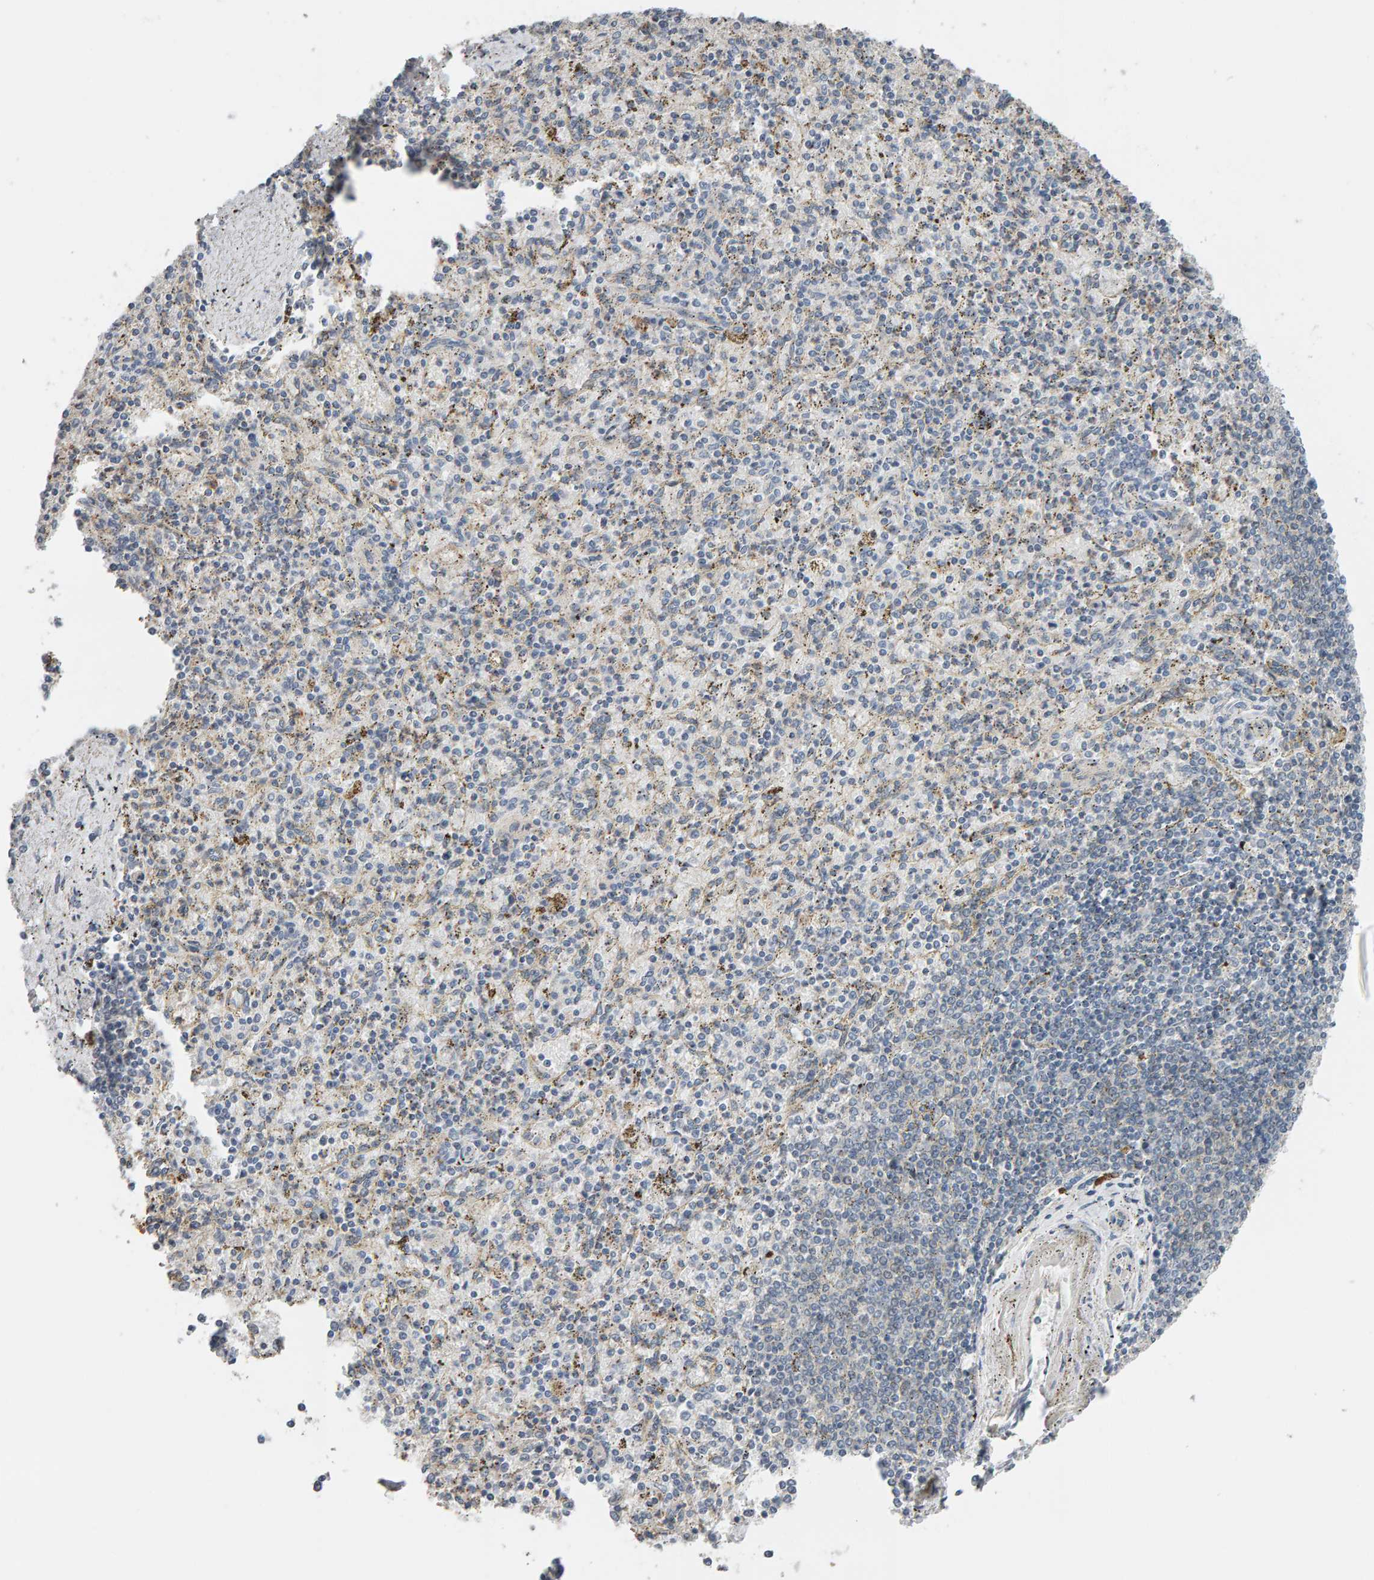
{"staining": {"intensity": "negative", "quantity": "none", "location": "none"}, "tissue": "spleen", "cell_type": "Cells in red pulp", "image_type": "normal", "snomed": [{"axis": "morphology", "description": "Normal tissue, NOS"}, {"axis": "topography", "description": "Spleen"}], "caption": "Spleen stained for a protein using immunohistochemistry exhibits no staining cells in red pulp.", "gene": "IPPK", "patient": {"sex": "male", "age": 72}}